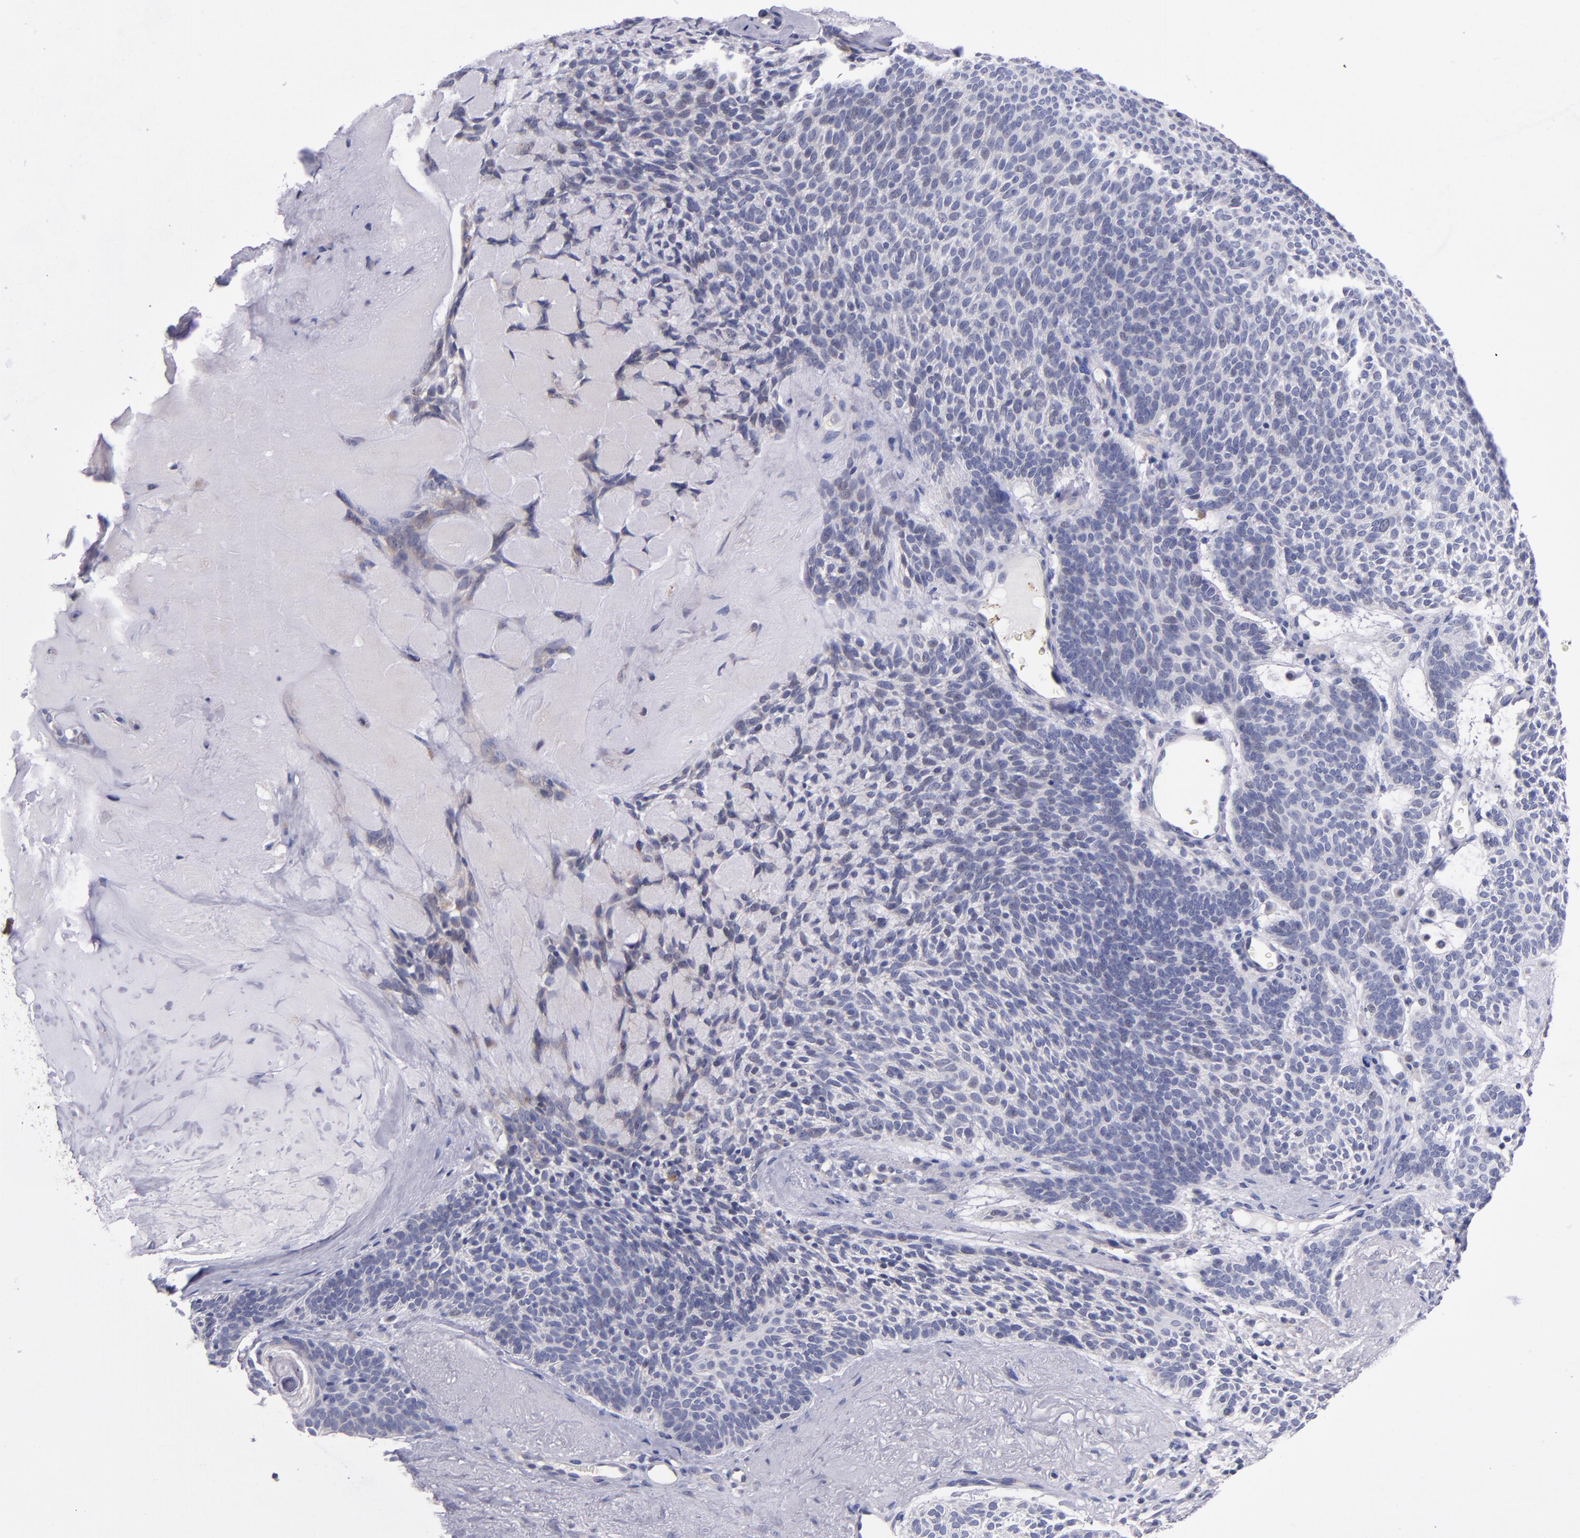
{"staining": {"intensity": "weak", "quantity": "<25%", "location": "cytoplasmic/membranous"}, "tissue": "skin cancer", "cell_type": "Tumor cells", "image_type": "cancer", "snomed": [{"axis": "morphology", "description": "Normal tissue, NOS"}, {"axis": "morphology", "description": "Basal cell carcinoma"}, {"axis": "topography", "description": "Skin"}], "caption": "Immunohistochemistry (IHC) micrograph of neoplastic tissue: basal cell carcinoma (skin) stained with DAB (3,3'-diaminobenzidine) reveals no significant protein positivity in tumor cells.", "gene": "RAB41", "patient": {"sex": "female", "age": 70}}